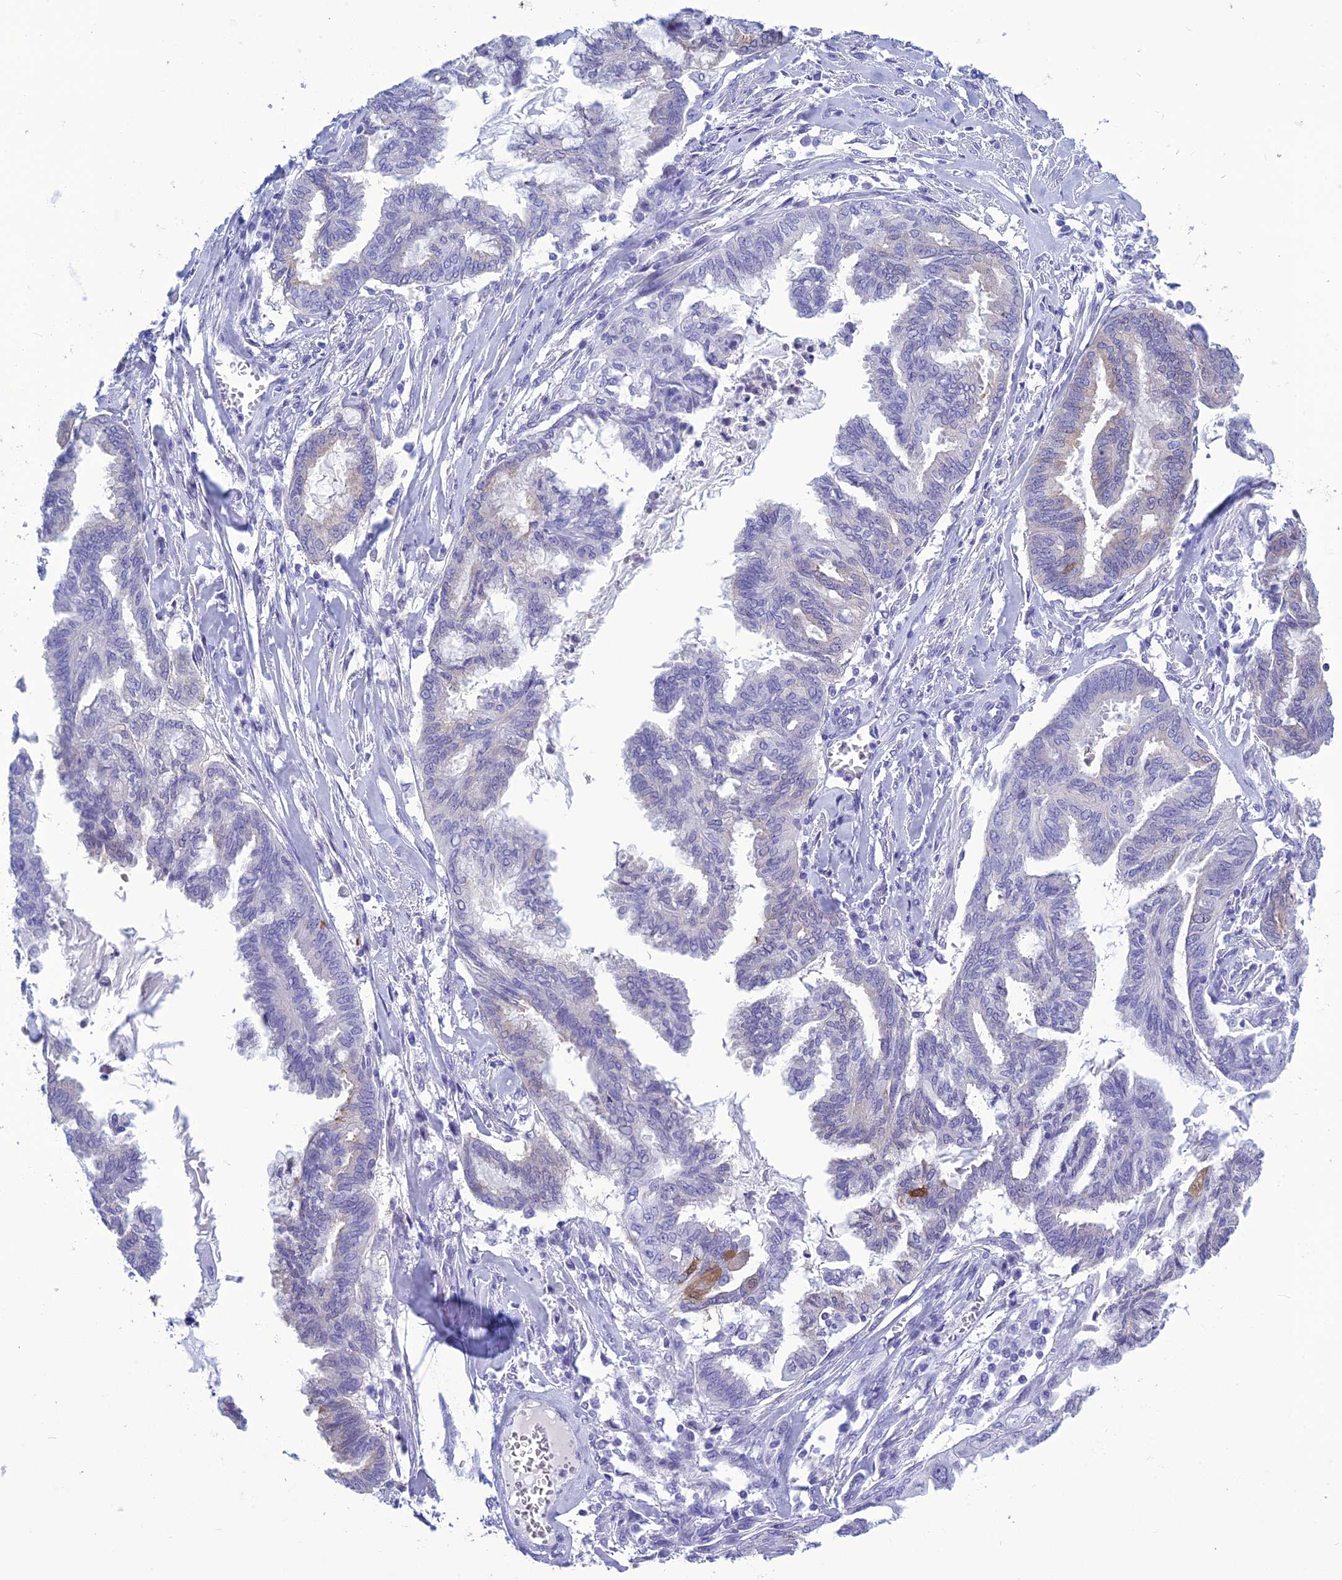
{"staining": {"intensity": "negative", "quantity": "none", "location": "none"}, "tissue": "endometrial cancer", "cell_type": "Tumor cells", "image_type": "cancer", "snomed": [{"axis": "morphology", "description": "Adenocarcinoma, NOS"}, {"axis": "topography", "description": "Endometrium"}], "caption": "Immunohistochemical staining of human endometrial cancer displays no significant positivity in tumor cells.", "gene": "BBS2", "patient": {"sex": "female", "age": 86}}